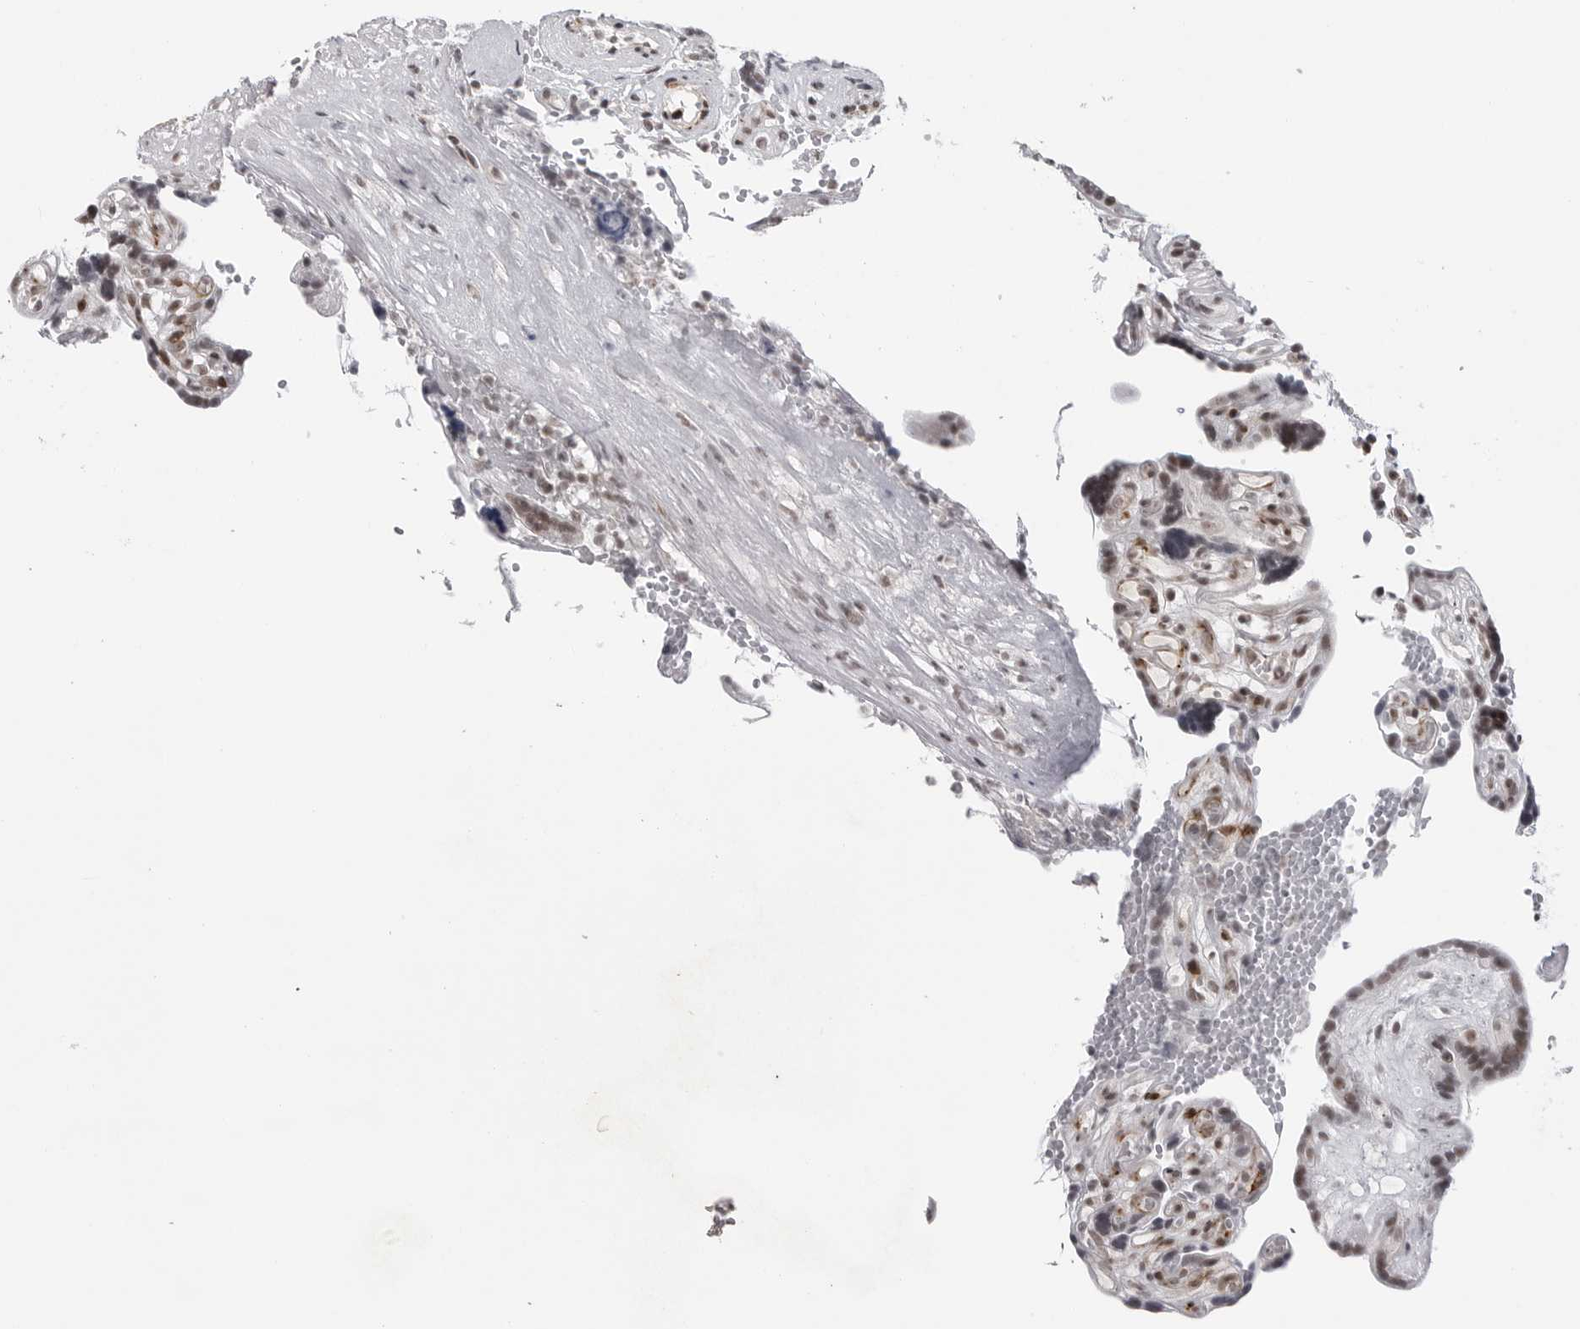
{"staining": {"intensity": "moderate", "quantity": ">75%", "location": "nuclear"}, "tissue": "placenta", "cell_type": "Decidual cells", "image_type": "normal", "snomed": [{"axis": "morphology", "description": "Normal tissue, NOS"}, {"axis": "topography", "description": "Placenta"}], "caption": "Immunohistochemical staining of unremarkable placenta exhibits moderate nuclear protein positivity in approximately >75% of decidual cells.", "gene": "TRIM66", "patient": {"sex": "female", "age": 30}}